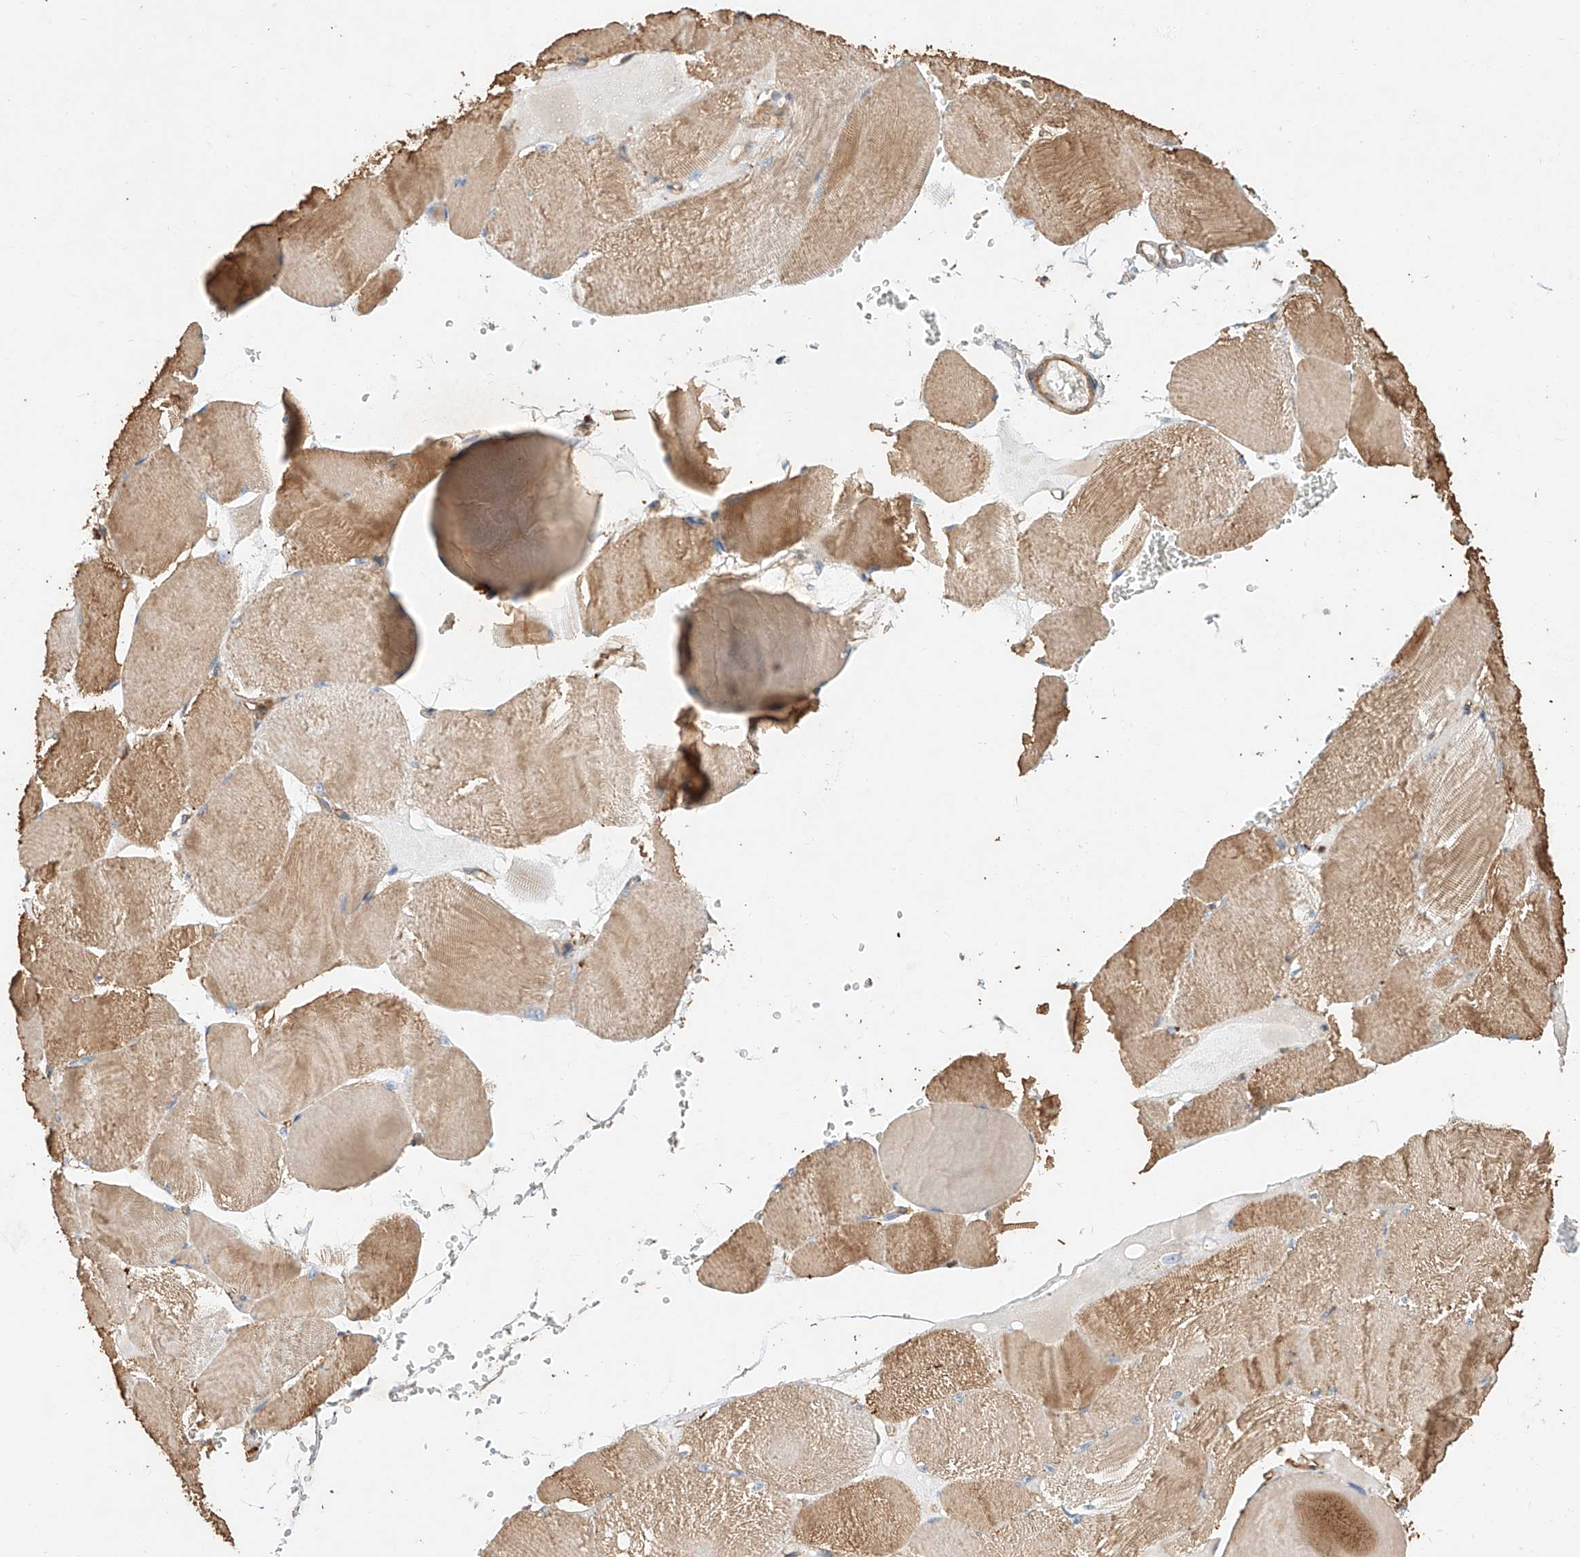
{"staining": {"intensity": "moderate", "quantity": ">75%", "location": "cytoplasmic/membranous"}, "tissue": "skeletal muscle", "cell_type": "Myocytes", "image_type": "normal", "snomed": [{"axis": "morphology", "description": "Normal tissue, NOS"}, {"axis": "morphology", "description": "Basal cell carcinoma"}, {"axis": "topography", "description": "Skeletal muscle"}], "caption": "IHC (DAB (3,3'-diaminobenzidine)) staining of unremarkable skeletal muscle demonstrates moderate cytoplasmic/membranous protein positivity in about >75% of myocytes.", "gene": "GHDC", "patient": {"sex": "female", "age": 64}}